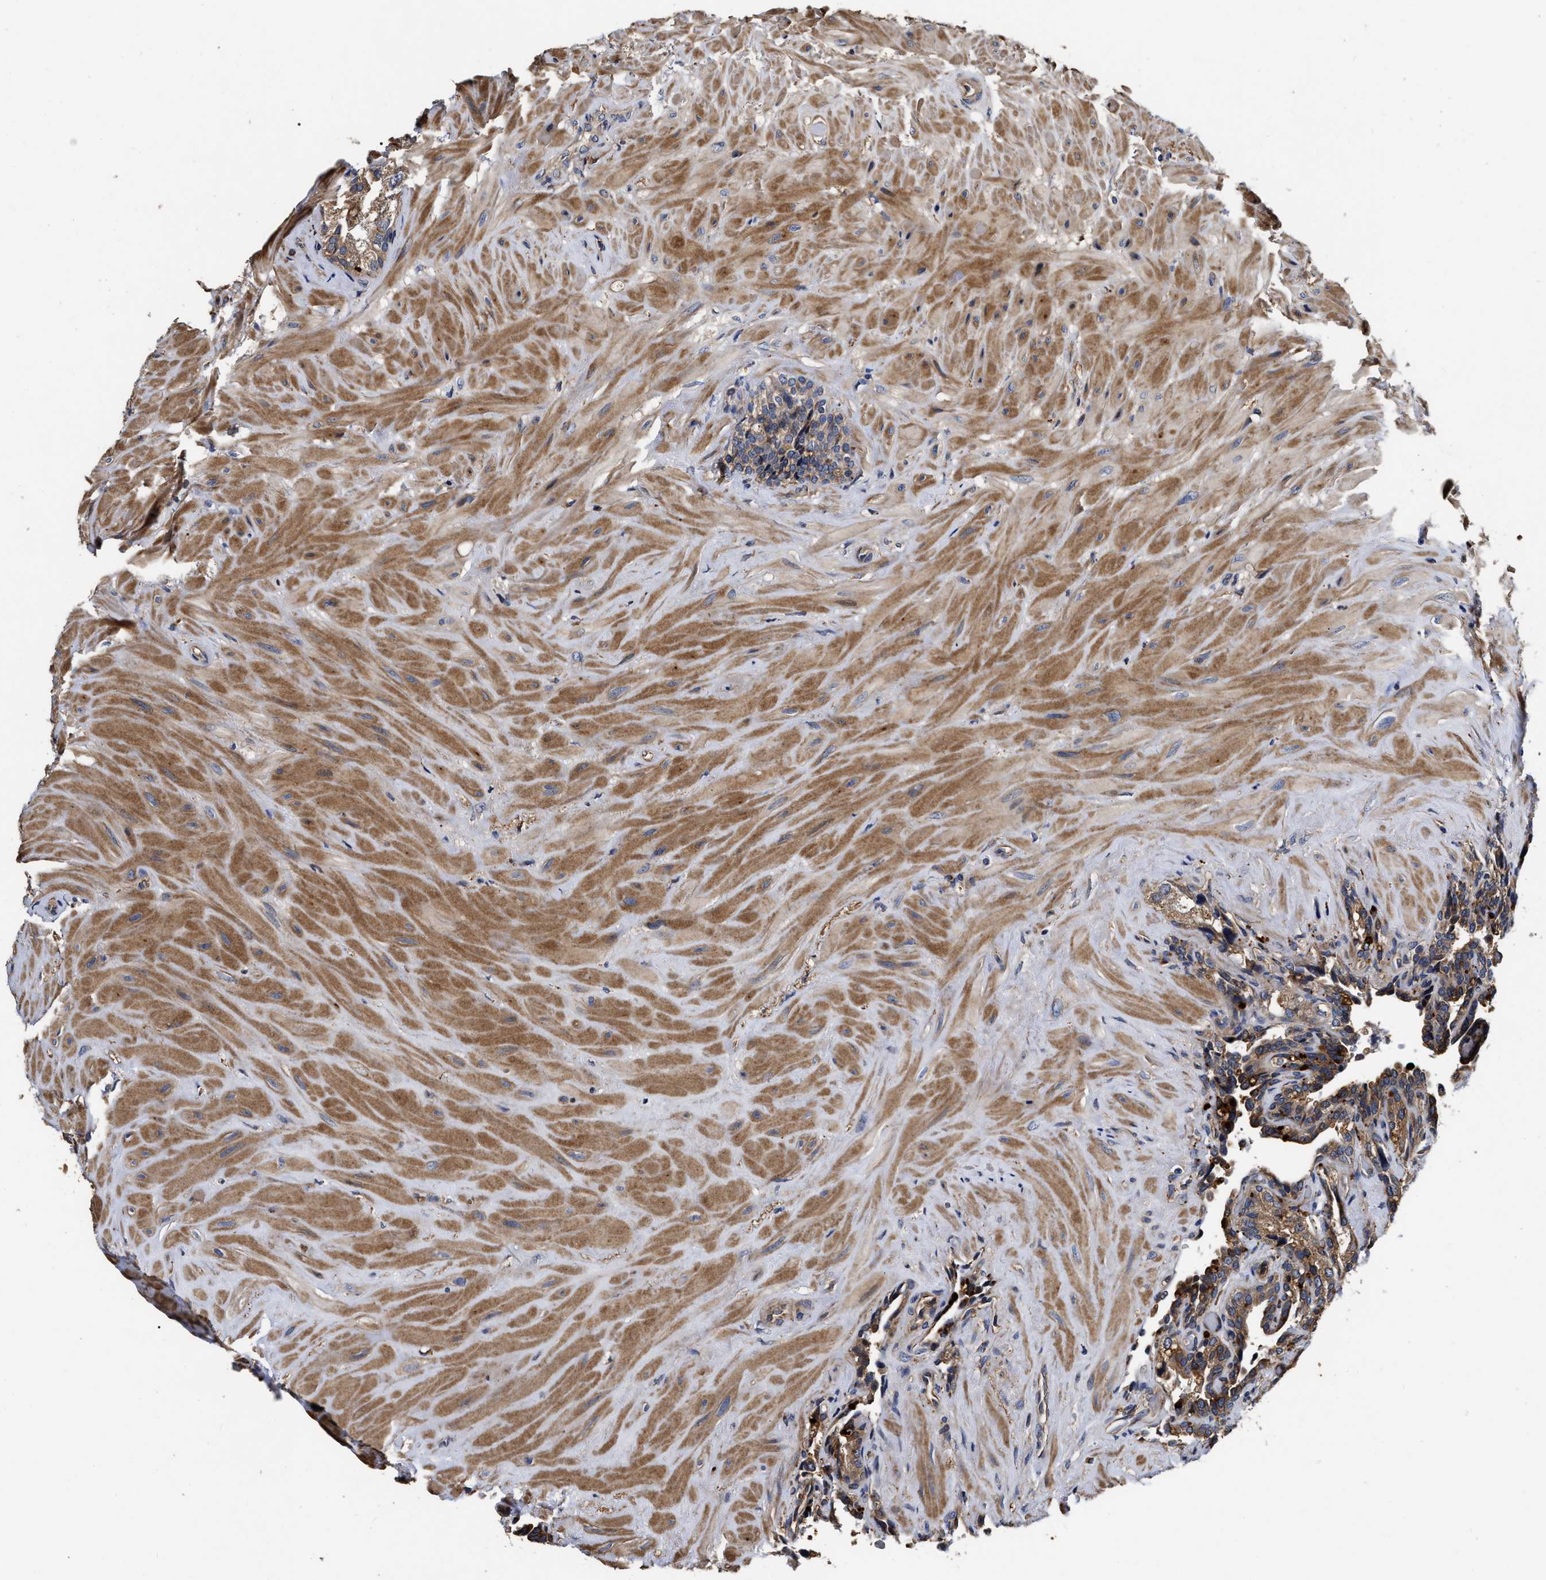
{"staining": {"intensity": "moderate", "quantity": "25%-75%", "location": "cytoplasmic/membranous"}, "tissue": "seminal vesicle", "cell_type": "Glandular cells", "image_type": "normal", "snomed": [{"axis": "morphology", "description": "Normal tissue, NOS"}, {"axis": "topography", "description": "Seminal veicle"}], "caption": "Immunohistochemical staining of unremarkable seminal vesicle shows medium levels of moderate cytoplasmic/membranous expression in approximately 25%-75% of glandular cells.", "gene": "ABCG8", "patient": {"sex": "male", "age": 68}}